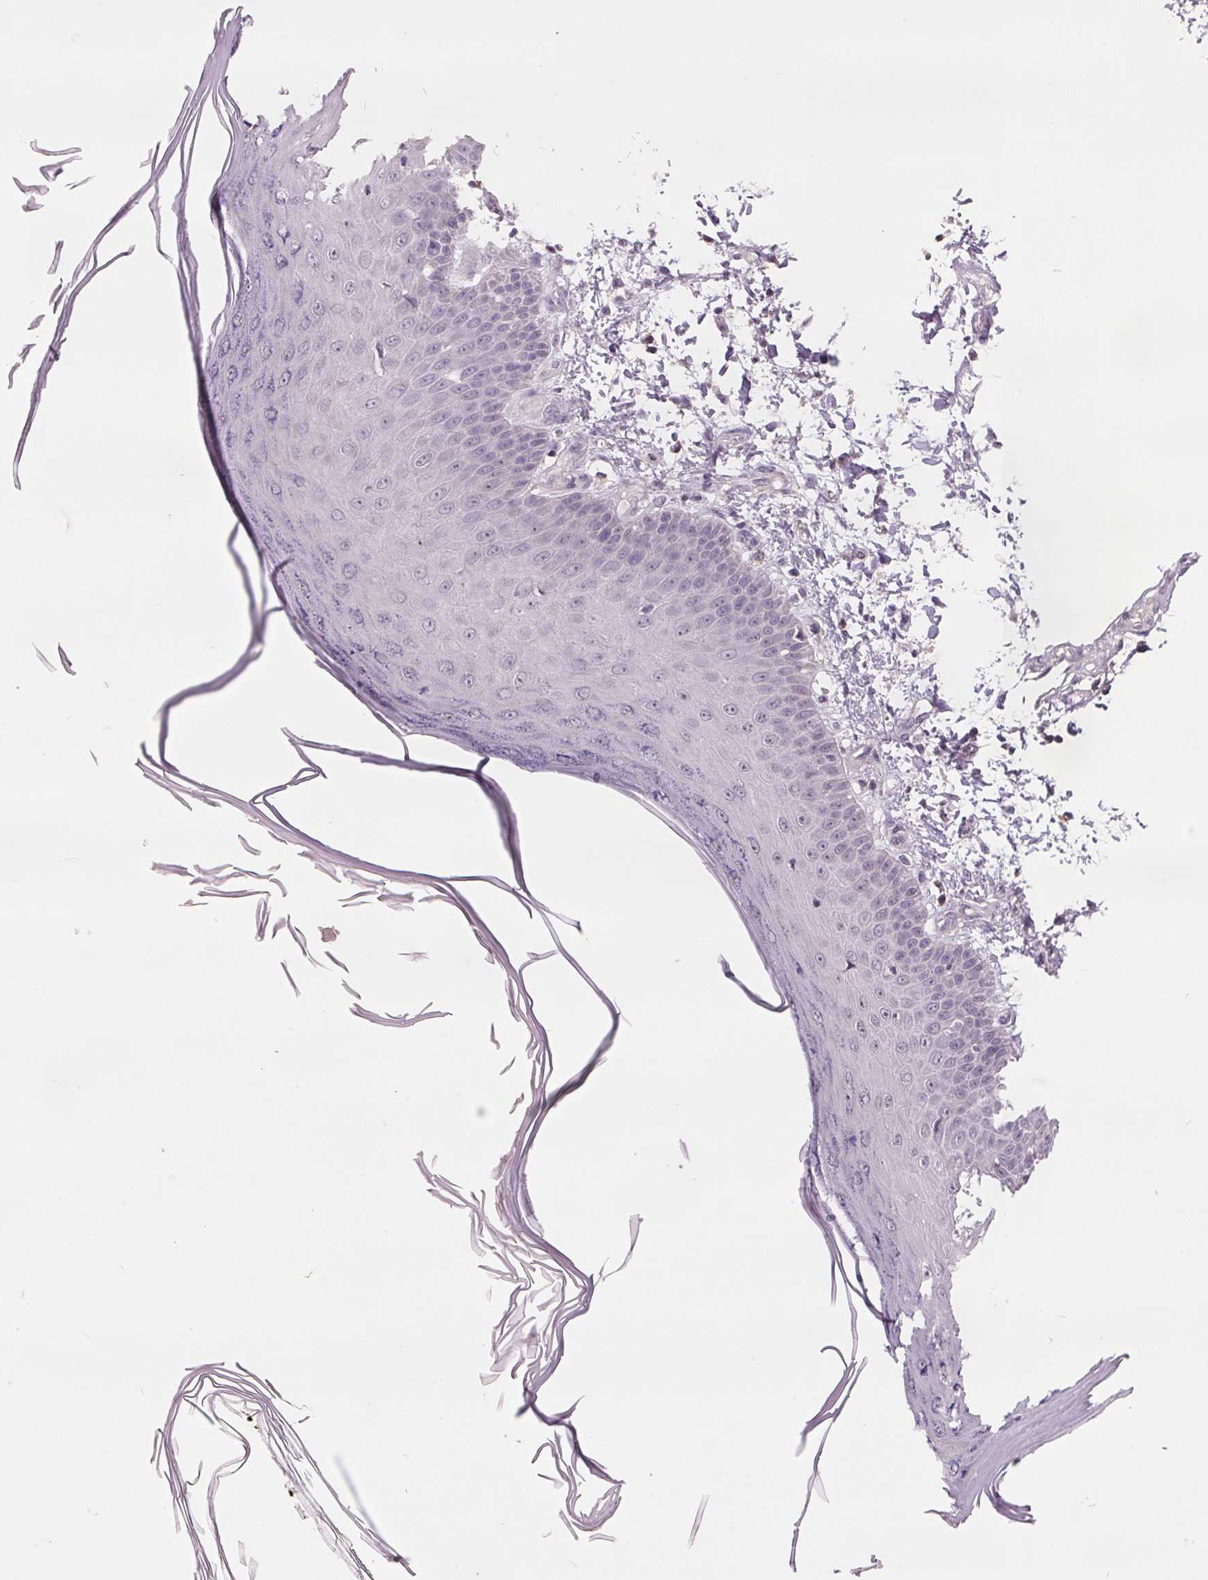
{"staining": {"intensity": "negative", "quantity": "none", "location": "none"}, "tissue": "skin", "cell_type": "Fibroblasts", "image_type": "normal", "snomed": [{"axis": "morphology", "description": "Normal tissue, NOS"}, {"axis": "topography", "description": "Skin"}], "caption": "The micrograph reveals no staining of fibroblasts in normal skin.", "gene": "FTCD", "patient": {"sex": "female", "age": 62}}